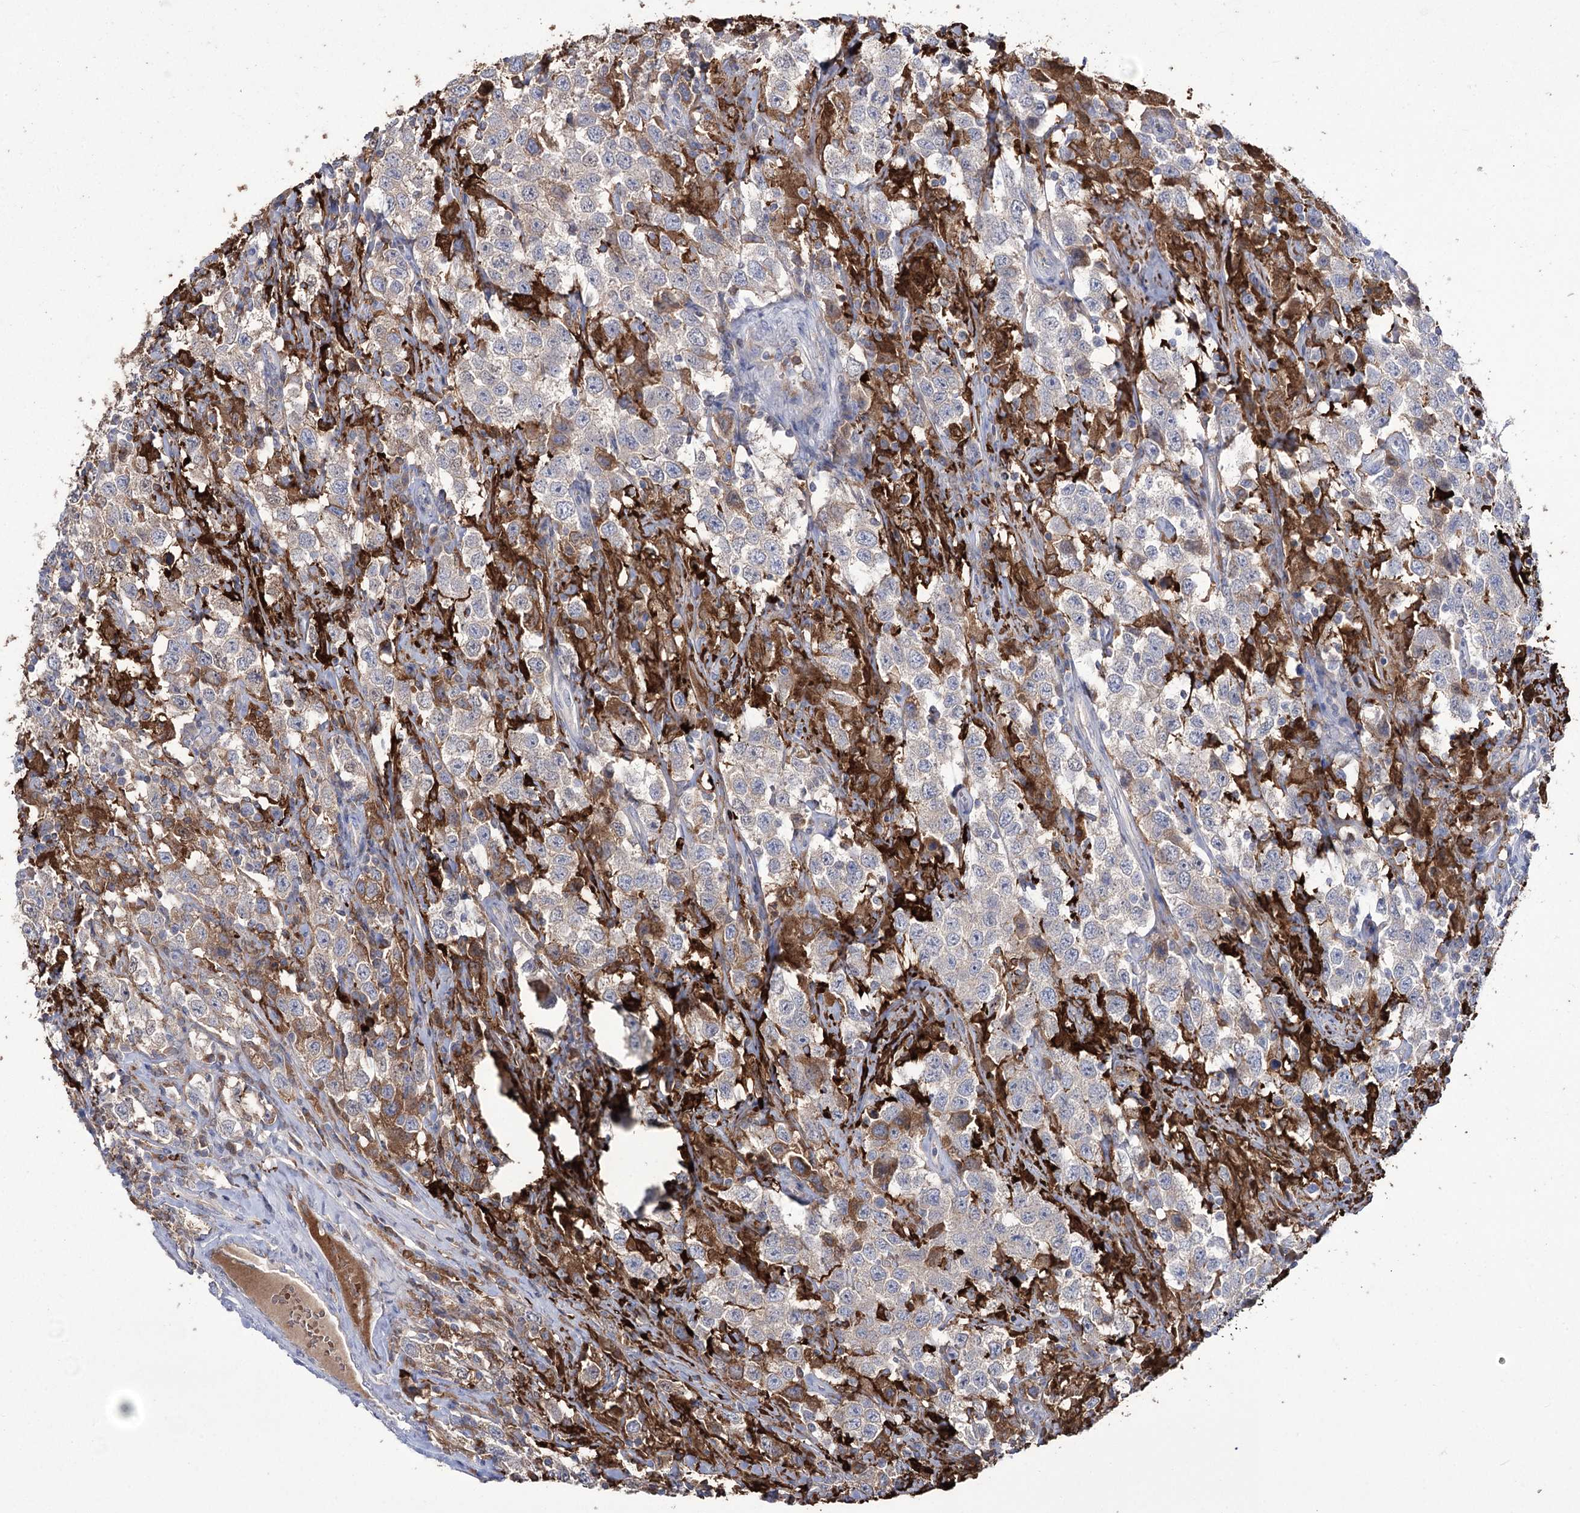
{"staining": {"intensity": "negative", "quantity": "none", "location": "none"}, "tissue": "testis cancer", "cell_type": "Tumor cells", "image_type": "cancer", "snomed": [{"axis": "morphology", "description": "Seminoma, NOS"}, {"axis": "topography", "description": "Testis"}], "caption": "Micrograph shows no protein positivity in tumor cells of seminoma (testis) tissue.", "gene": "ZNF622", "patient": {"sex": "male", "age": 41}}